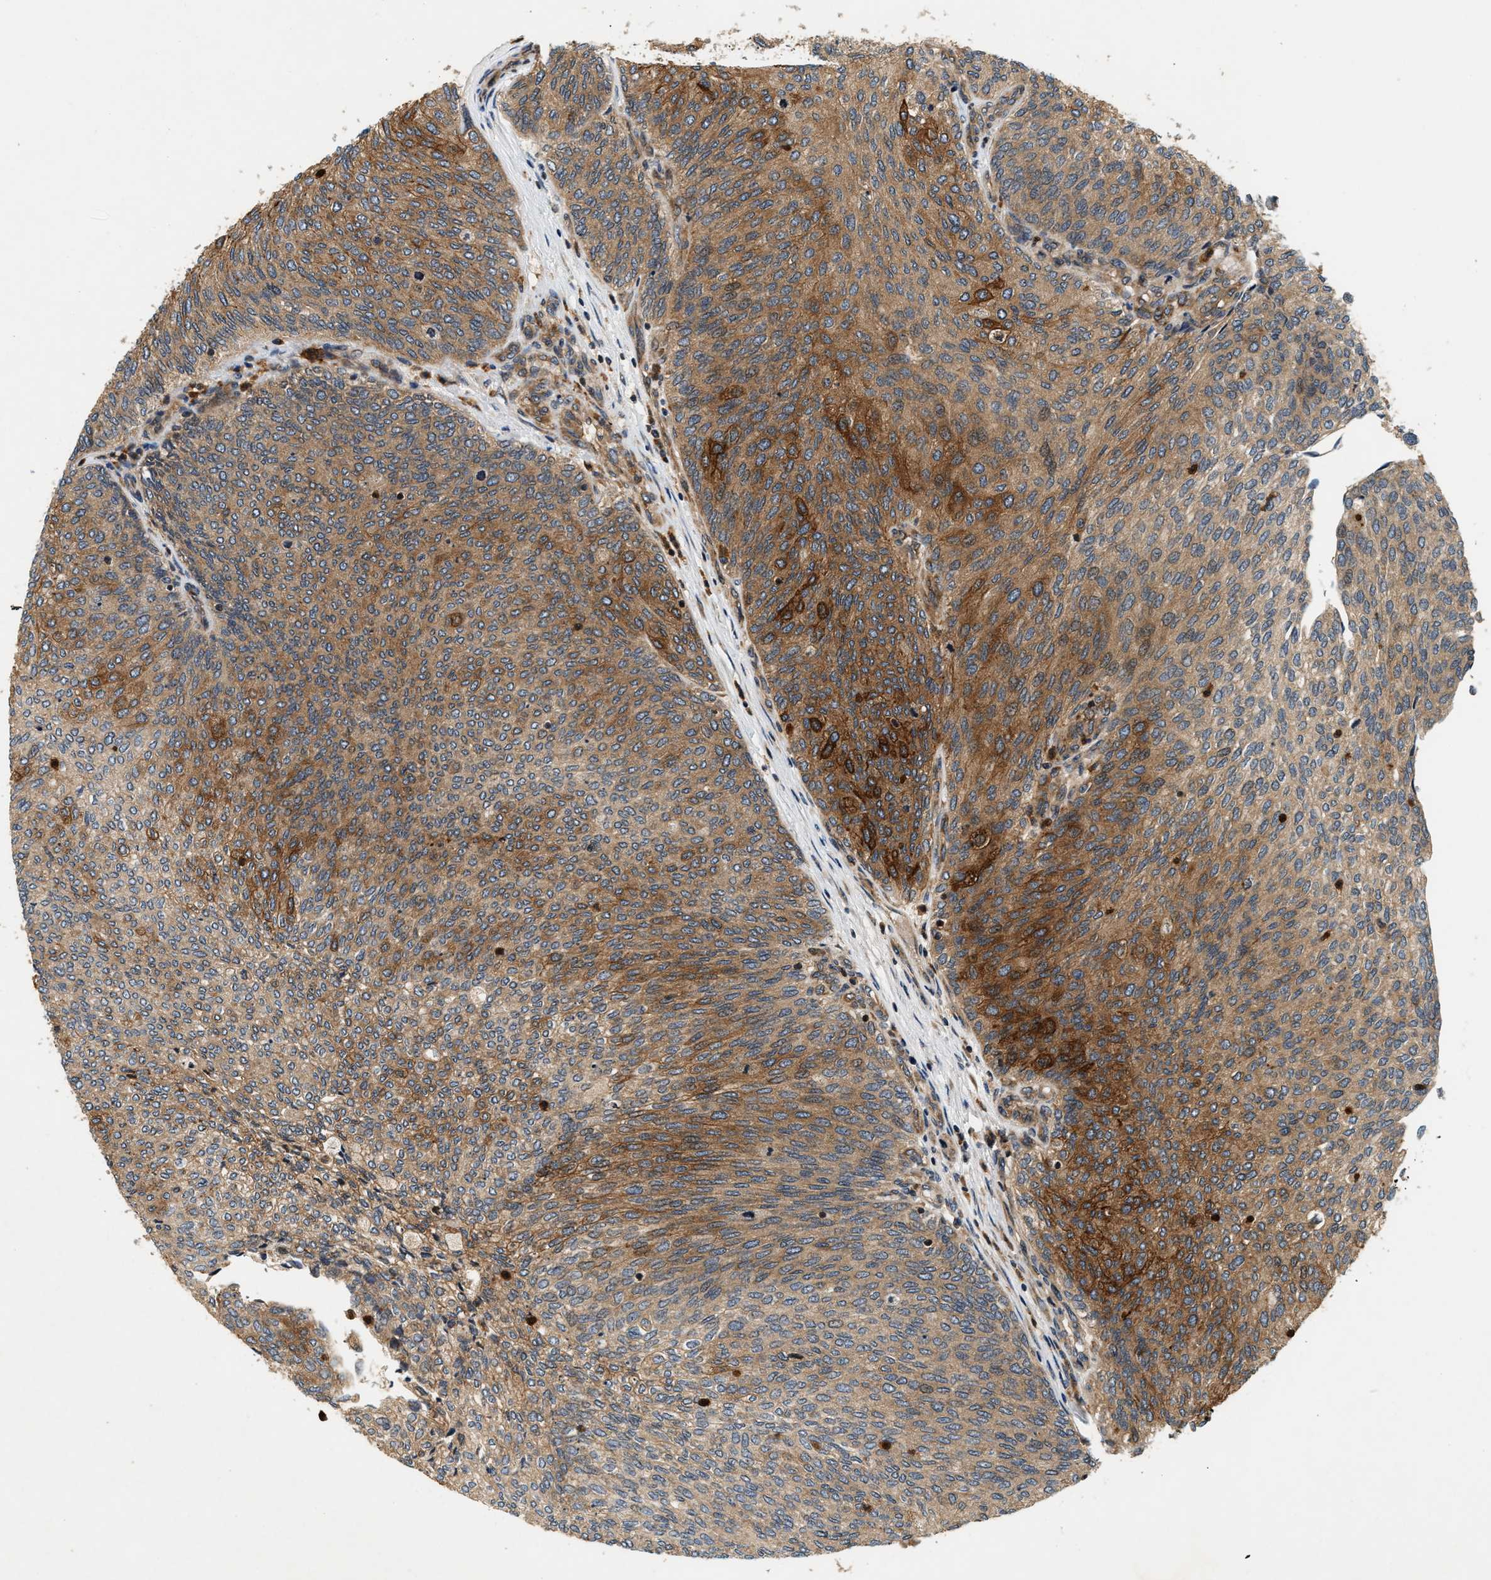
{"staining": {"intensity": "moderate", "quantity": ">75%", "location": "cytoplasmic/membranous"}, "tissue": "urothelial cancer", "cell_type": "Tumor cells", "image_type": "cancer", "snomed": [{"axis": "morphology", "description": "Urothelial carcinoma, Low grade"}, {"axis": "topography", "description": "Urinary bladder"}], "caption": "Protein staining by immunohistochemistry (IHC) reveals moderate cytoplasmic/membranous expression in about >75% of tumor cells in urothelial cancer.", "gene": "SAMD9", "patient": {"sex": "female", "age": 79}}